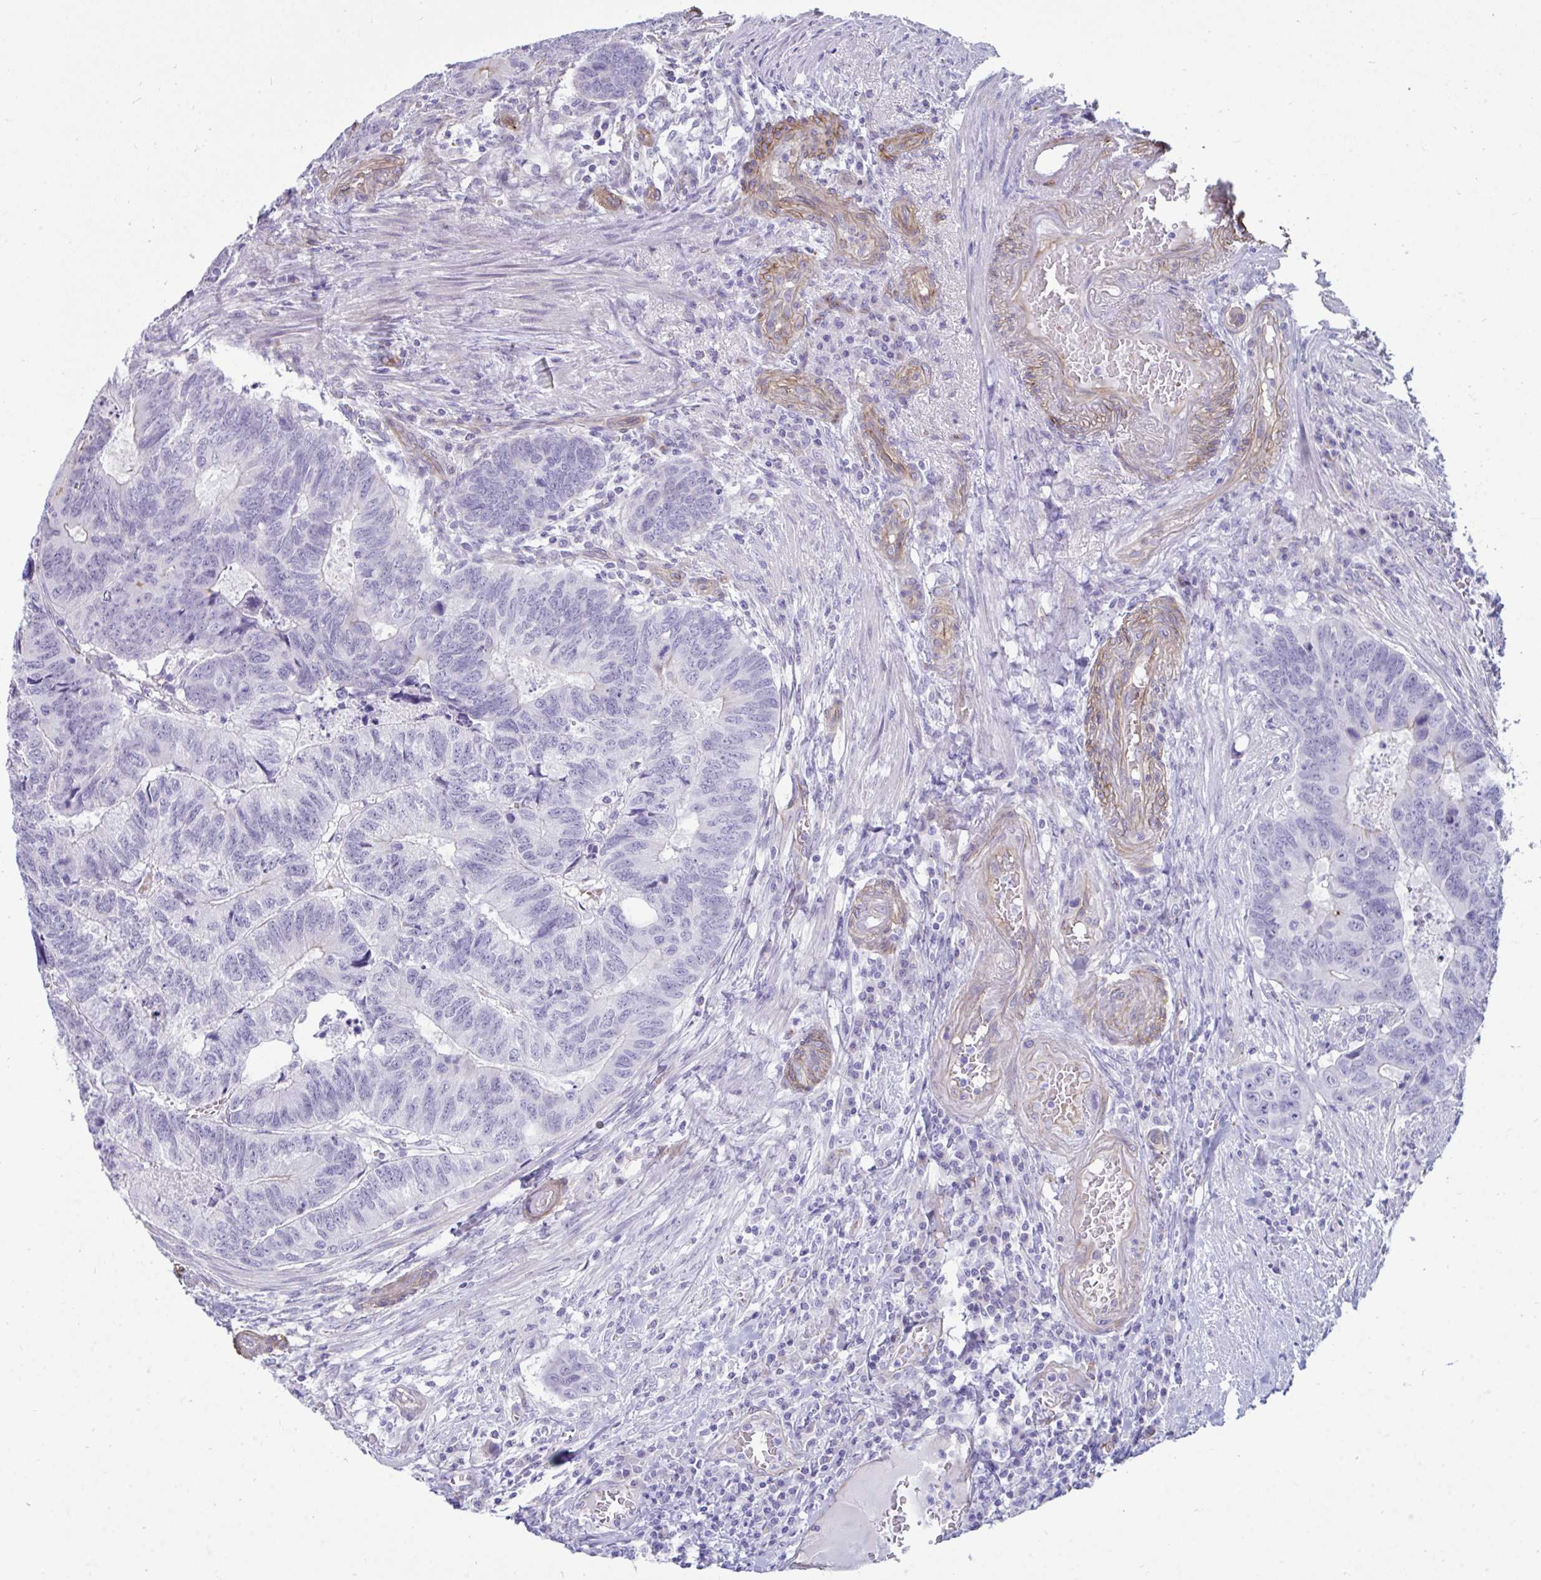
{"staining": {"intensity": "negative", "quantity": "none", "location": "none"}, "tissue": "colorectal cancer", "cell_type": "Tumor cells", "image_type": "cancer", "snomed": [{"axis": "morphology", "description": "Adenocarcinoma, NOS"}, {"axis": "topography", "description": "Colon"}], "caption": "Tumor cells show no significant staining in colorectal cancer (adenocarcinoma).", "gene": "UBL3", "patient": {"sex": "male", "age": 62}}